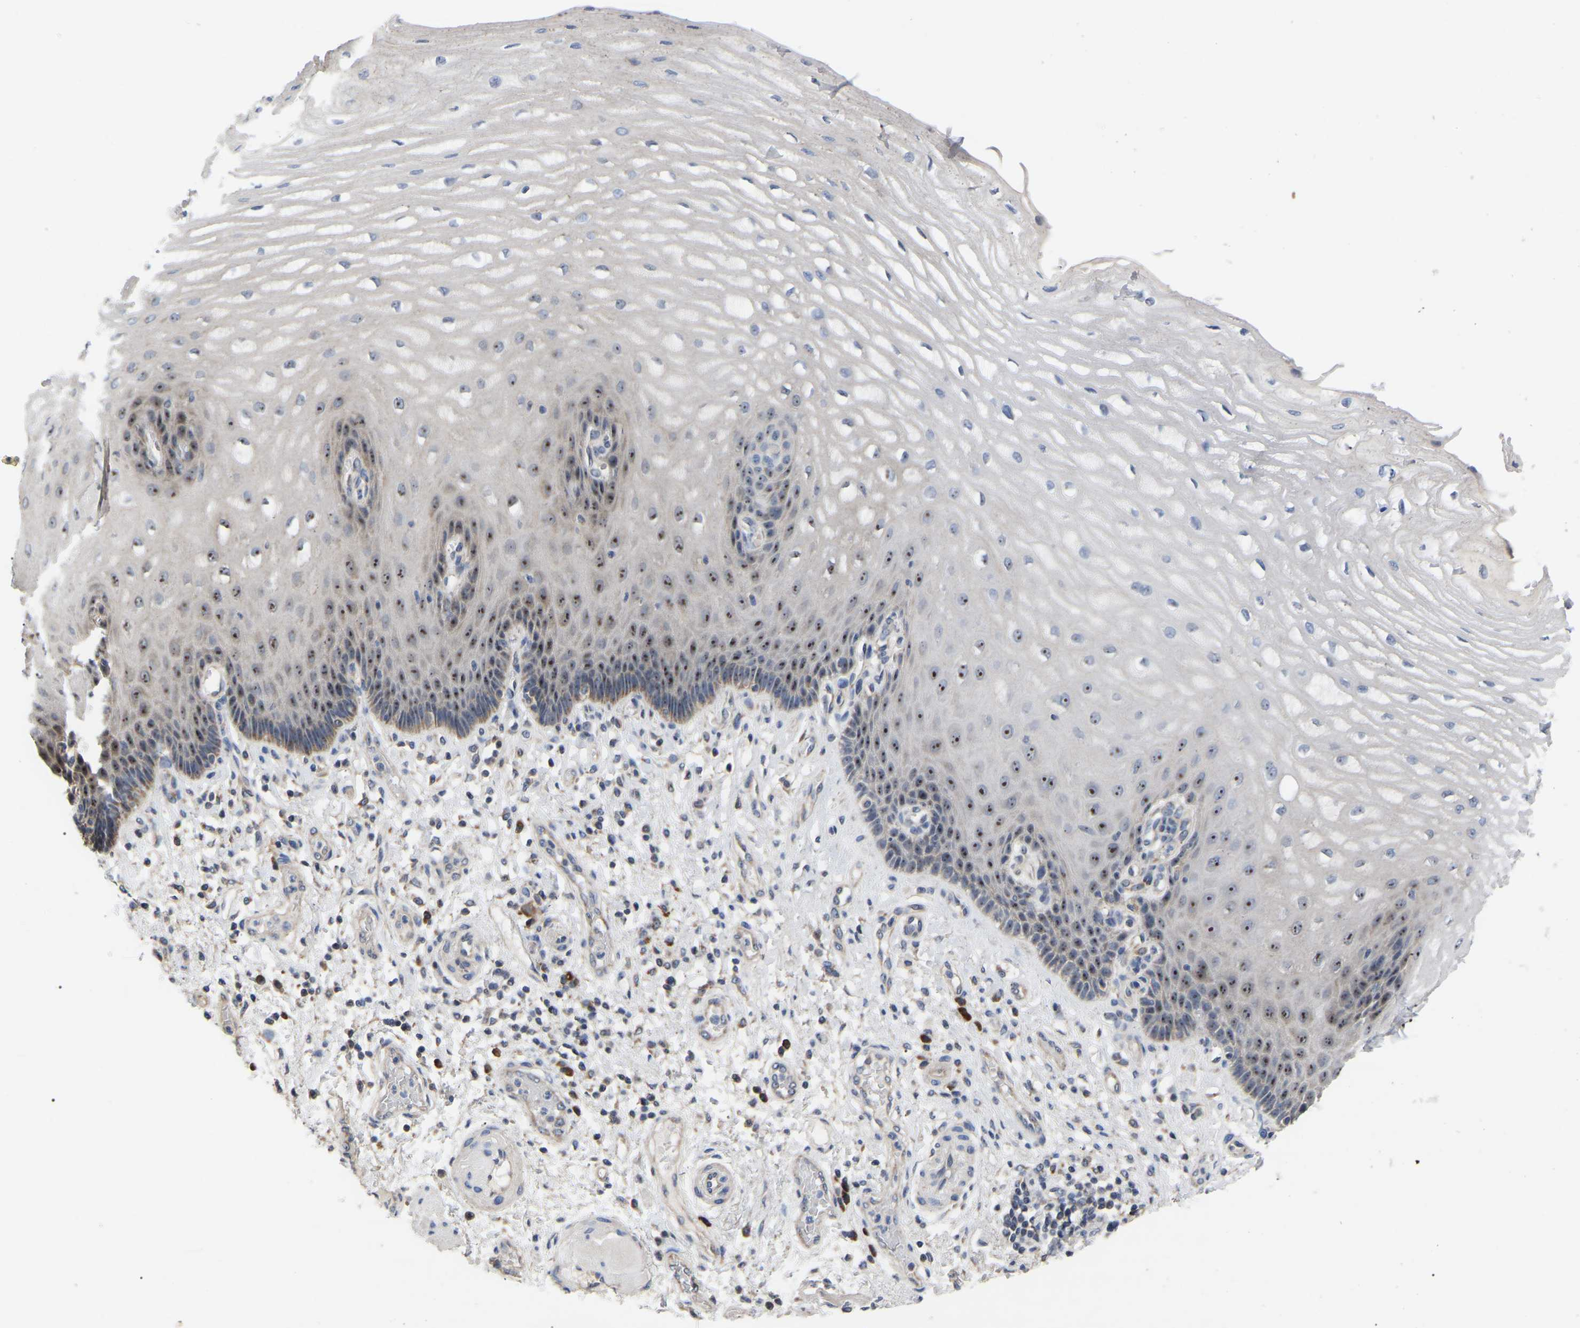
{"staining": {"intensity": "strong", "quantity": "25%-75%", "location": "nuclear"}, "tissue": "esophagus", "cell_type": "Squamous epithelial cells", "image_type": "normal", "snomed": [{"axis": "morphology", "description": "Normal tissue, NOS"}, {"axis": "topography", "description": "Esophagus"}], "caption": "IHC staining of unremarkable esophagus, which demonstrates high levels of strong nuclear staining in approximately 25%-75% of squamous epithelial cells indicating strong nuclear protein expression. The staining was performed using DAB (3,3'-diaminobenzidine) (brown) for protein detection and nuclei were counterstained in hematoxylin (blue).", "gene": "NOP53", "patient": {"sex": "male", "age": 54}}